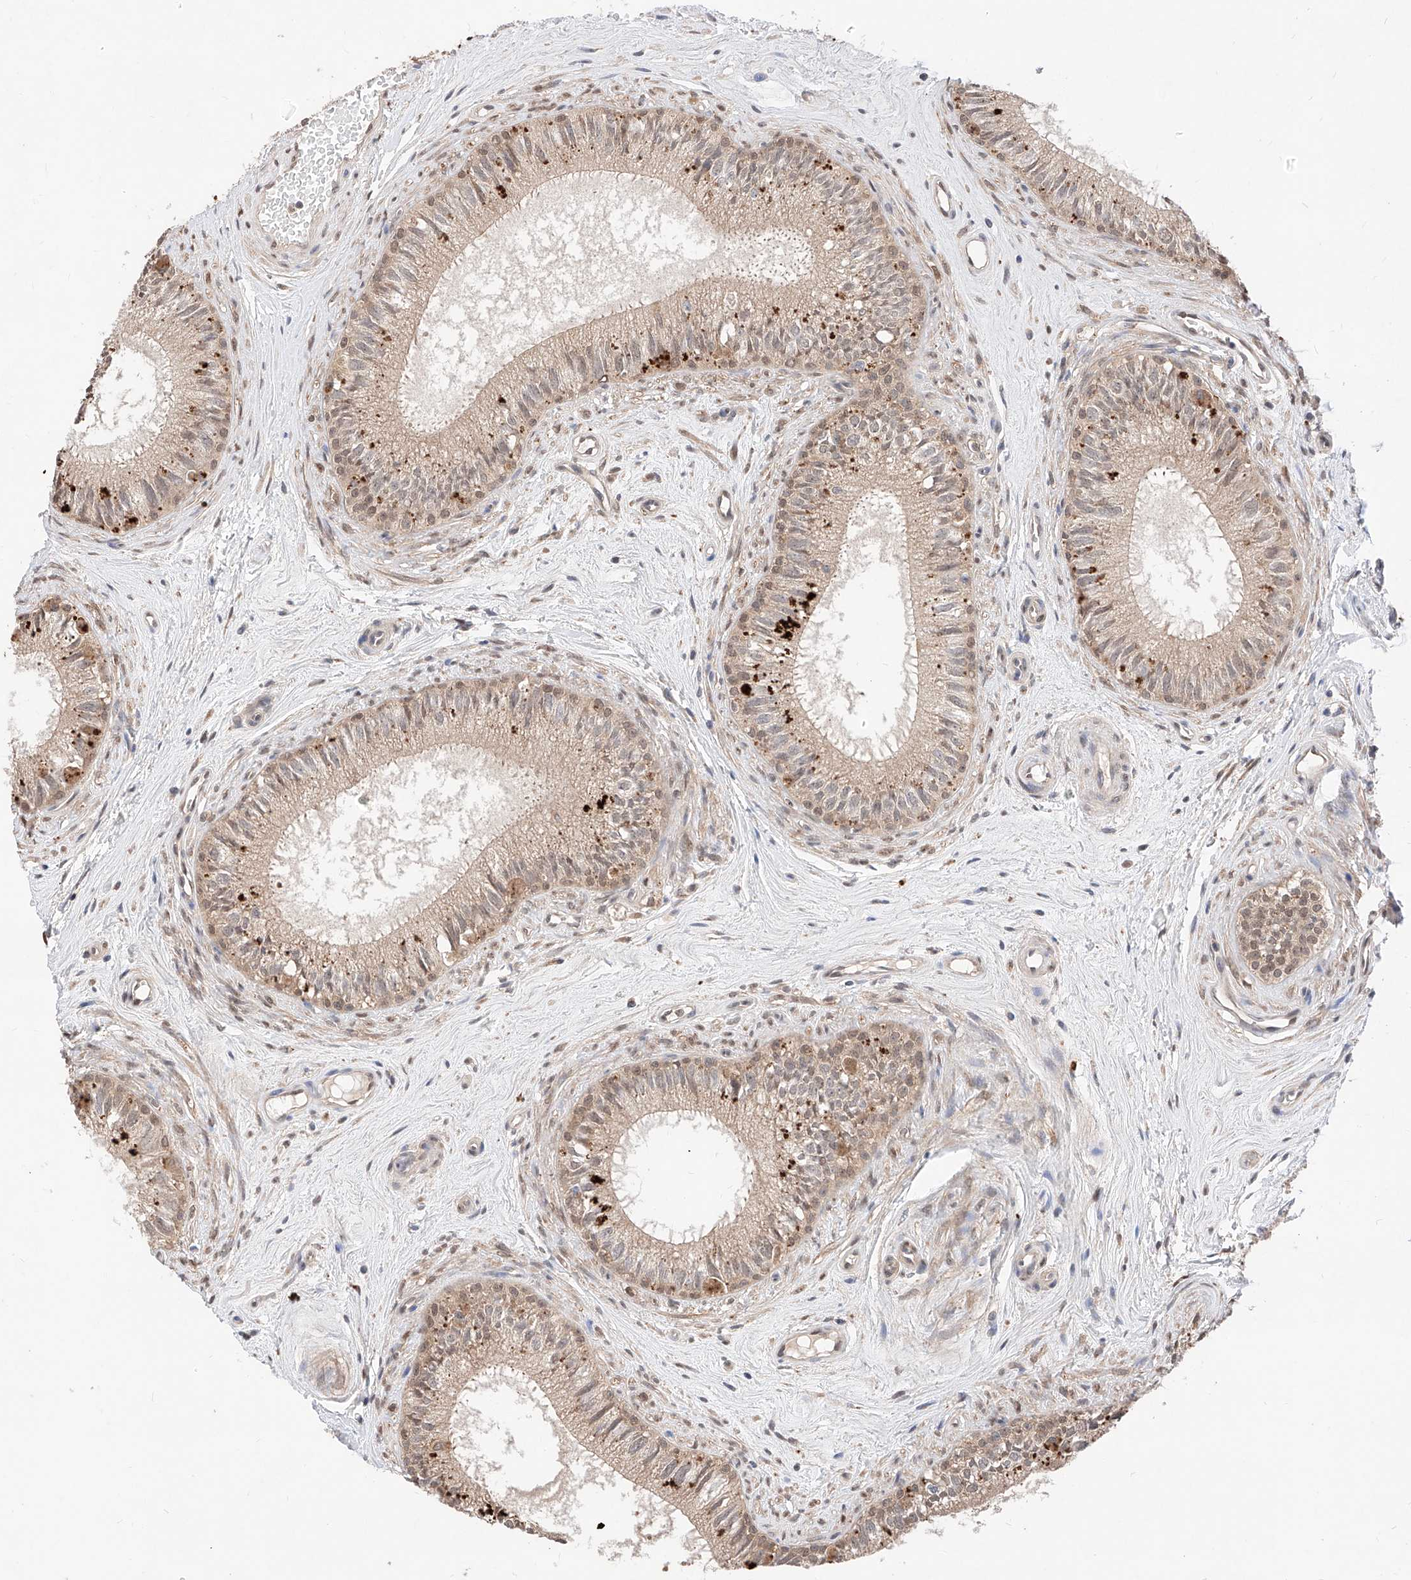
{"staining": {"intensity": "moderate", "quantity": ">75%", "location": "cytoplasmic/membranous,nuclear"}, "tissue": "epididymis", "cell_type": "Glandular cells", "image_type": "normal", "snomed": [{"axis": "morphology", "description": "Normal tissue, NOS"}, {"axis": "topography", "description": "Epididymis"}], "caption": "Immunohistochemical staining of unremarkable human epididymis shows medium levels of moderate cytoplasmic/membranous,nuclear staining in about >75% of glandular cells. The staining is performed using DAB (3,3'-diaminobenzidine) brown chromogen to label protein expression. The nuclei are counter-stained blue using hematoxylin.", "gene": "ZSCAN4", "patient": {"sex": "male", "age": 71}}